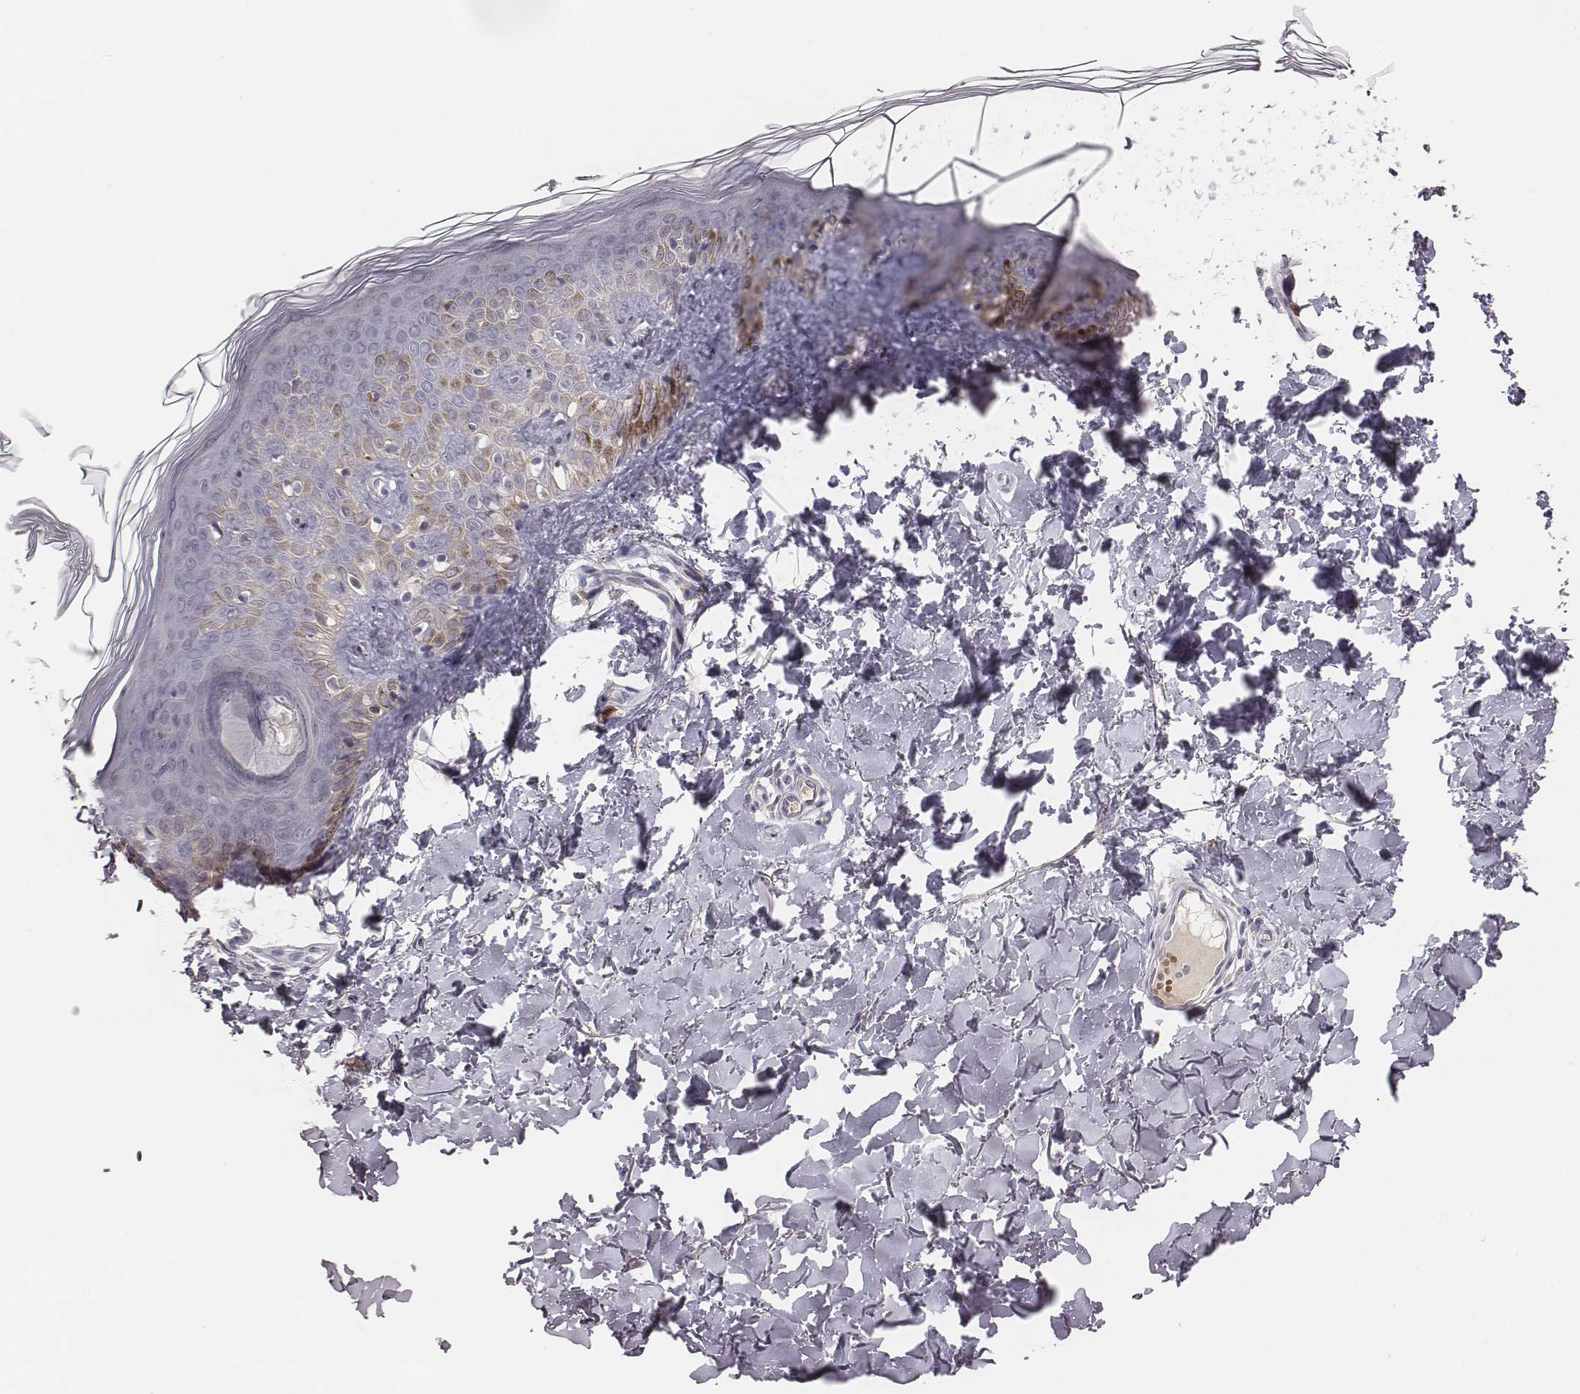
{"staining": {"intensity": "negative", "quantity": "none", "location": "none"}, "tissue": "skin", "cell_type": "Fibroblasts", "image_type": "normal", "snomed": [{"axis": "morphology", "description": "Normal tissue, NOS"}, {"axis": "topography", "description": "Skin"}, {"axis": "topography", "description": "Peripheral nerve tissue"}], "caption": "High power microscopy micrograph of an IHC micrograph of benign skin, revealing no significant expression in fibroblasts.", "gene": "SLC22A6", "patient": {"sex": "female", "age": 45}}